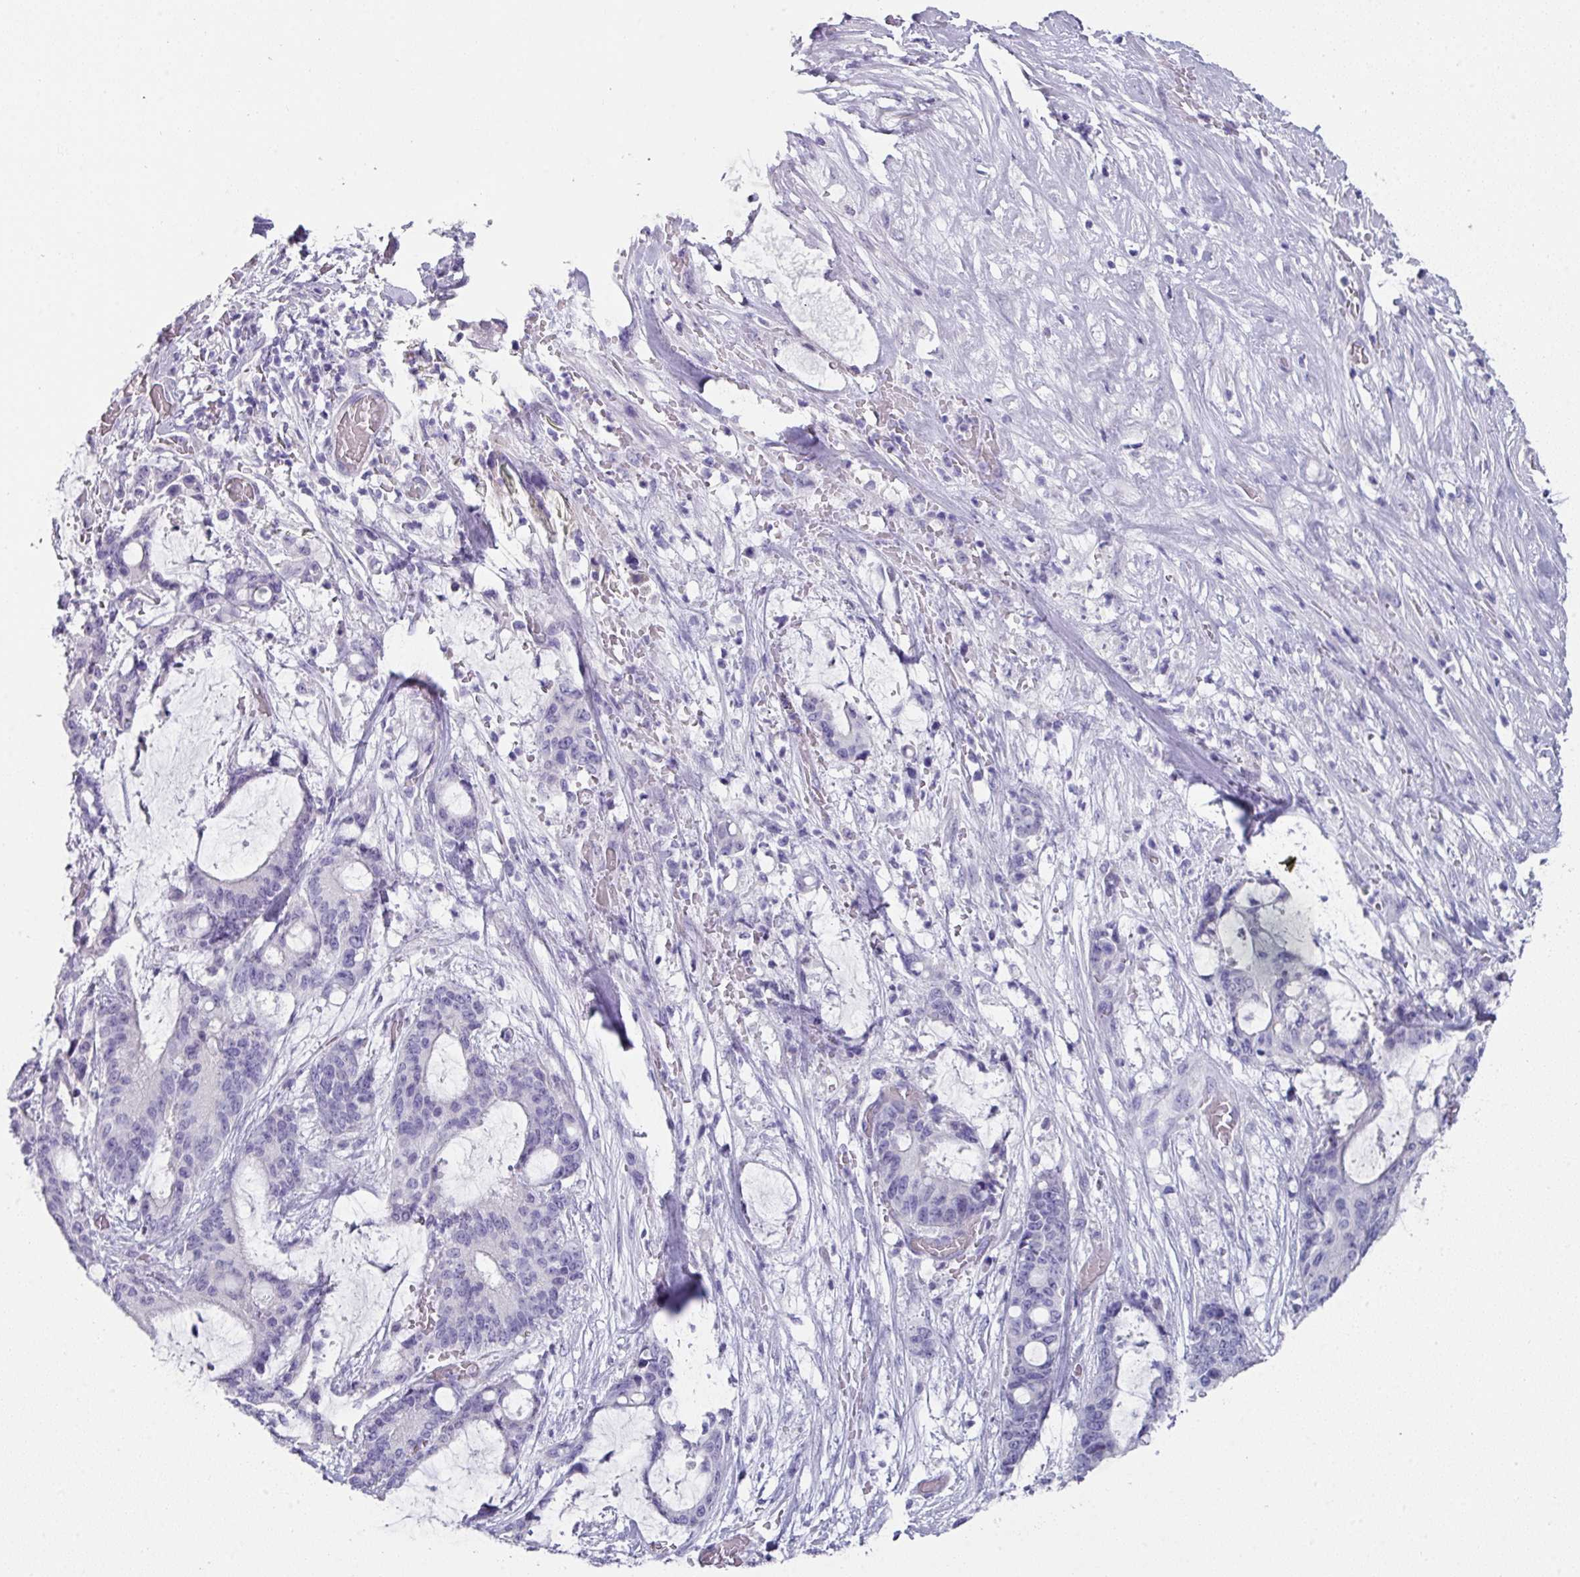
{"staining": {"intensity": "negative", "quantity": "none", "location": "none"}, "tissue": "liver cancer", "cell_type": "Tumor cells", "image_type": "cancer", "snomed": [{"axis": "morphology", "description": "Normal tissue, NOS"}, {"axis": "morphology", "description": "Cholangiocarcinoma"}, {"axis": "topography", "description": "Liver"}, {"axis": "topography", "description": "Peripheral nerve tissue"}], "caption": "Image shows no protein expression in tumor cells of cholangiocarcinoma (liver) tissue.", "gene": "DEFB115", "patient": {"sex": "female", "age": 73}}